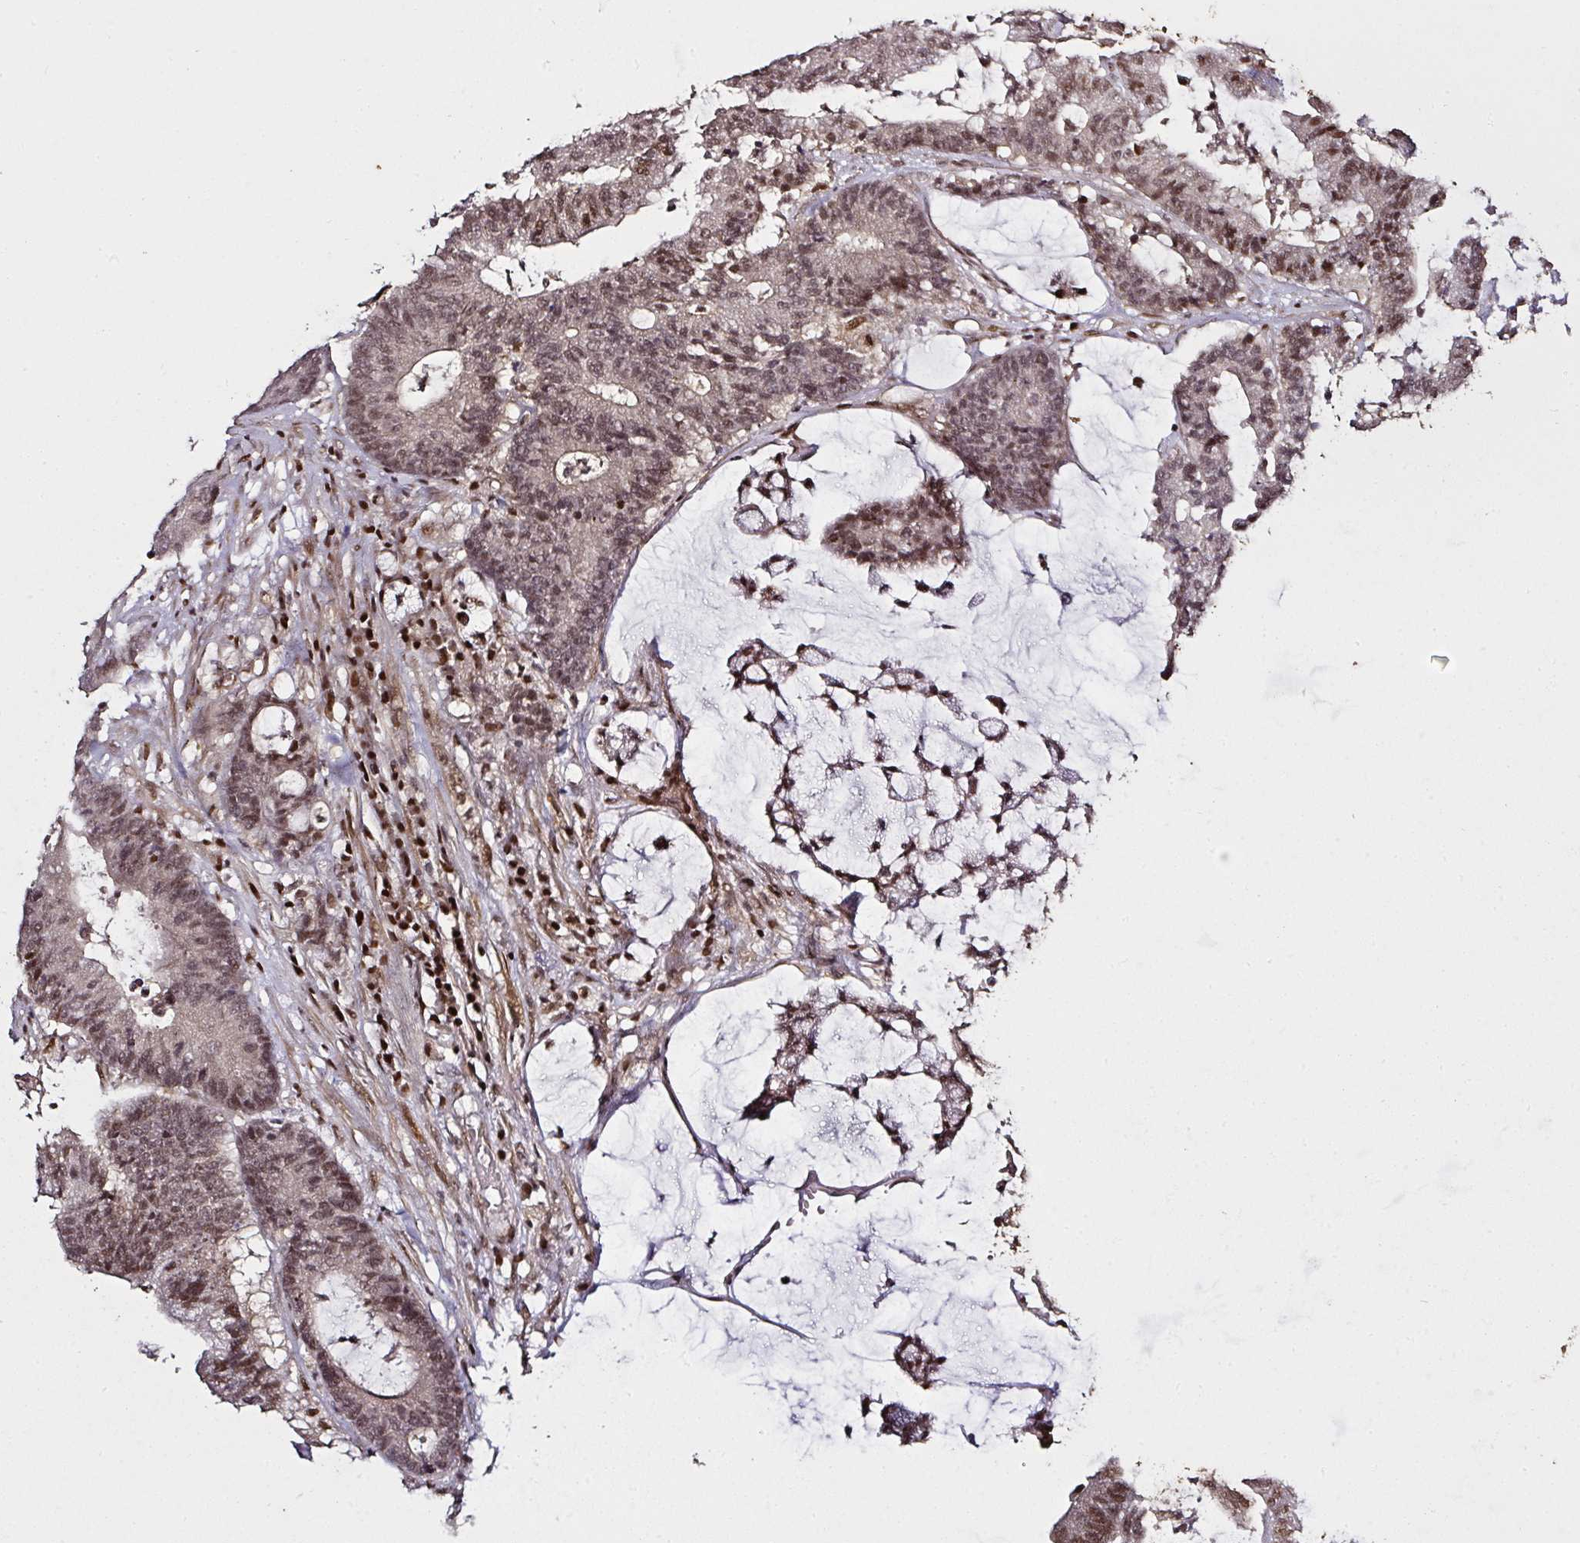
{"staining": {"intensity": "moderate", "quantity": ">75%", "location": "nuclear"}, "tissue": "colorectal cancer", "cell_type": "Tumor cells", "image_type": "cancer", "snomed": [{"axis": "morphology", "description": "Adenocarcinoma, NOS"}, {"axis": "topography", "description": "Colon"}], "caption": "A brown stain highlights moderate nuclear positivity of a protein in human colorectal adenocarcinoma tumor cells.", "gene": "GPRIN2", "patient": {"sex": "female", "age": 84}}